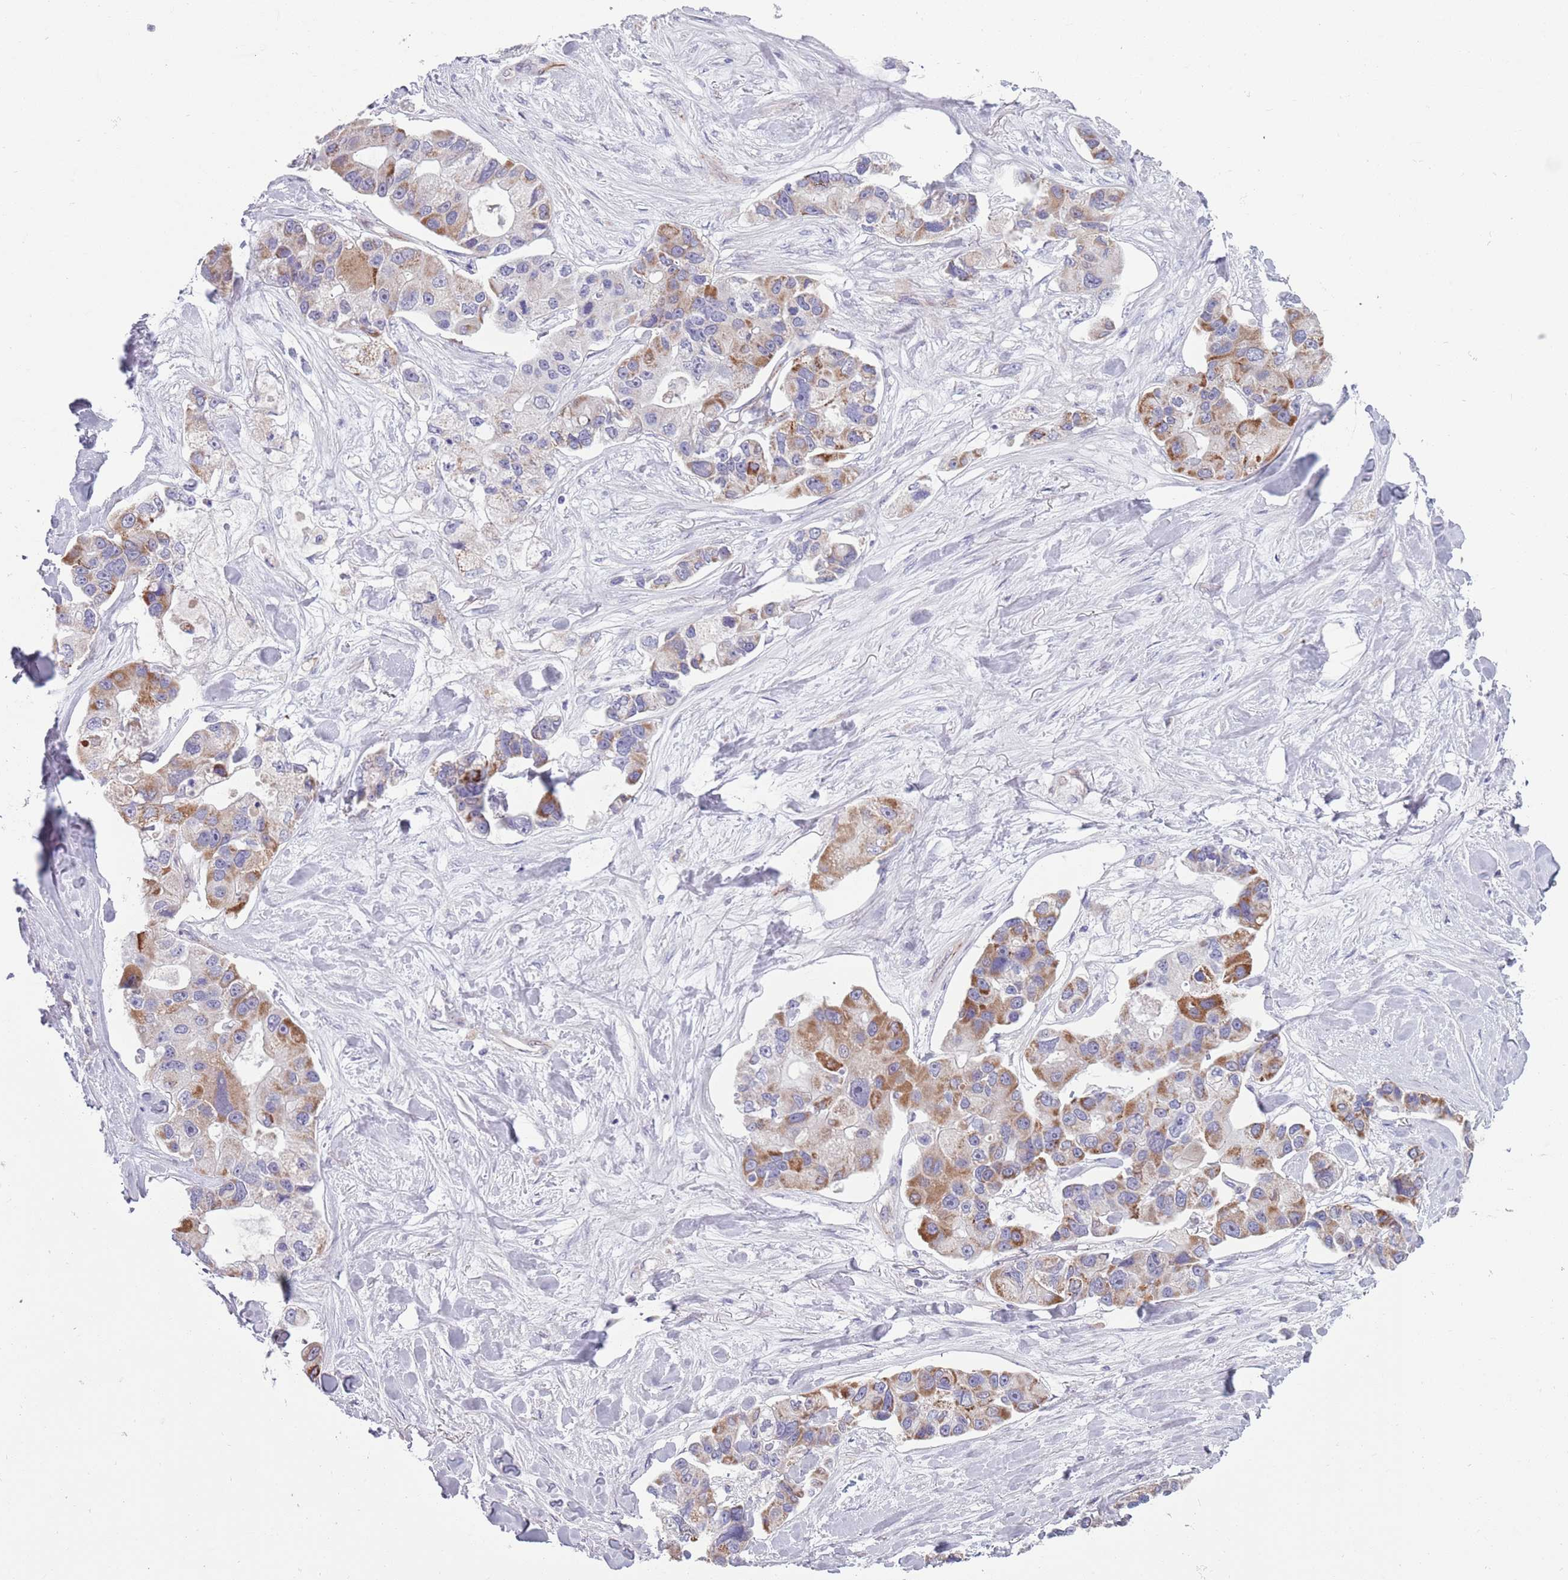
{"staining": {"intensity": "strong", "quantity": "25%-75%", "location": "cytoplasmic/membranous"}, "tissue": "lung cancer", "cell_type": "Tumor cells", "image_type": "cancer", "snomed": [{"axis": "morphology", "description": "Adenocarcinoma, NOS"}, {"axis": "topography", "description": "Lung"}], "caption": "Lung cancer tissue reveals strong cytoplasmic/membranous positivity in about 25%-75% of tumor cells, visualized by immunohistochemistry.", "gene": "TYW1", "patient": {"sex": "female", "age": 54}}